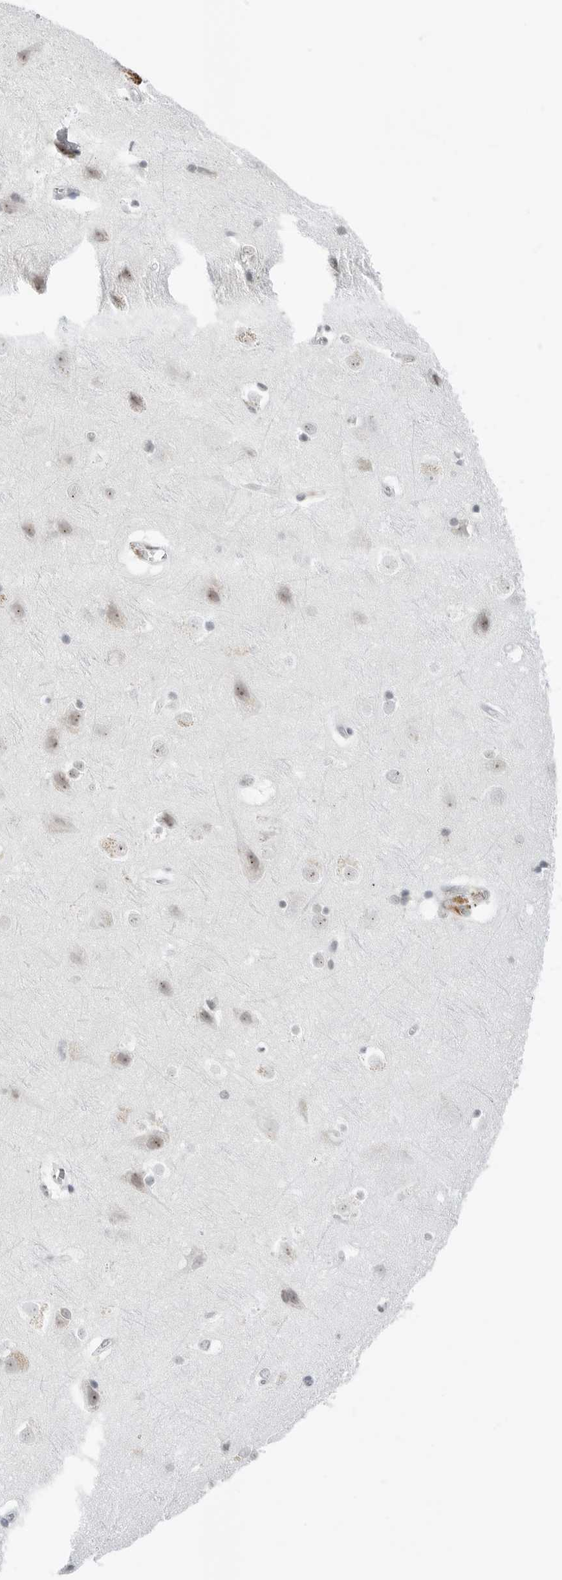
{"staining": {"intensity": "weak", "quantity": ">75%", "location": "cytoplasmic/membranous"}, "tissue": "cerebral cortex", "cell_type": "Endothelial cells", "image_type": "normal", "snomed": [{"axis": "morphology", "description": "Normal tissue, NOS"}, {"axis": "topography", "description": "Cerebral cortex"}], "caption": "A low amount of weak cytoplasmic/membranous expression is appreciated in approximately >75% of endothelial cells in unremarkable cerebral cortex.", "gene": "WRAP53", "patient": {"sex": "male", "age": 54}}